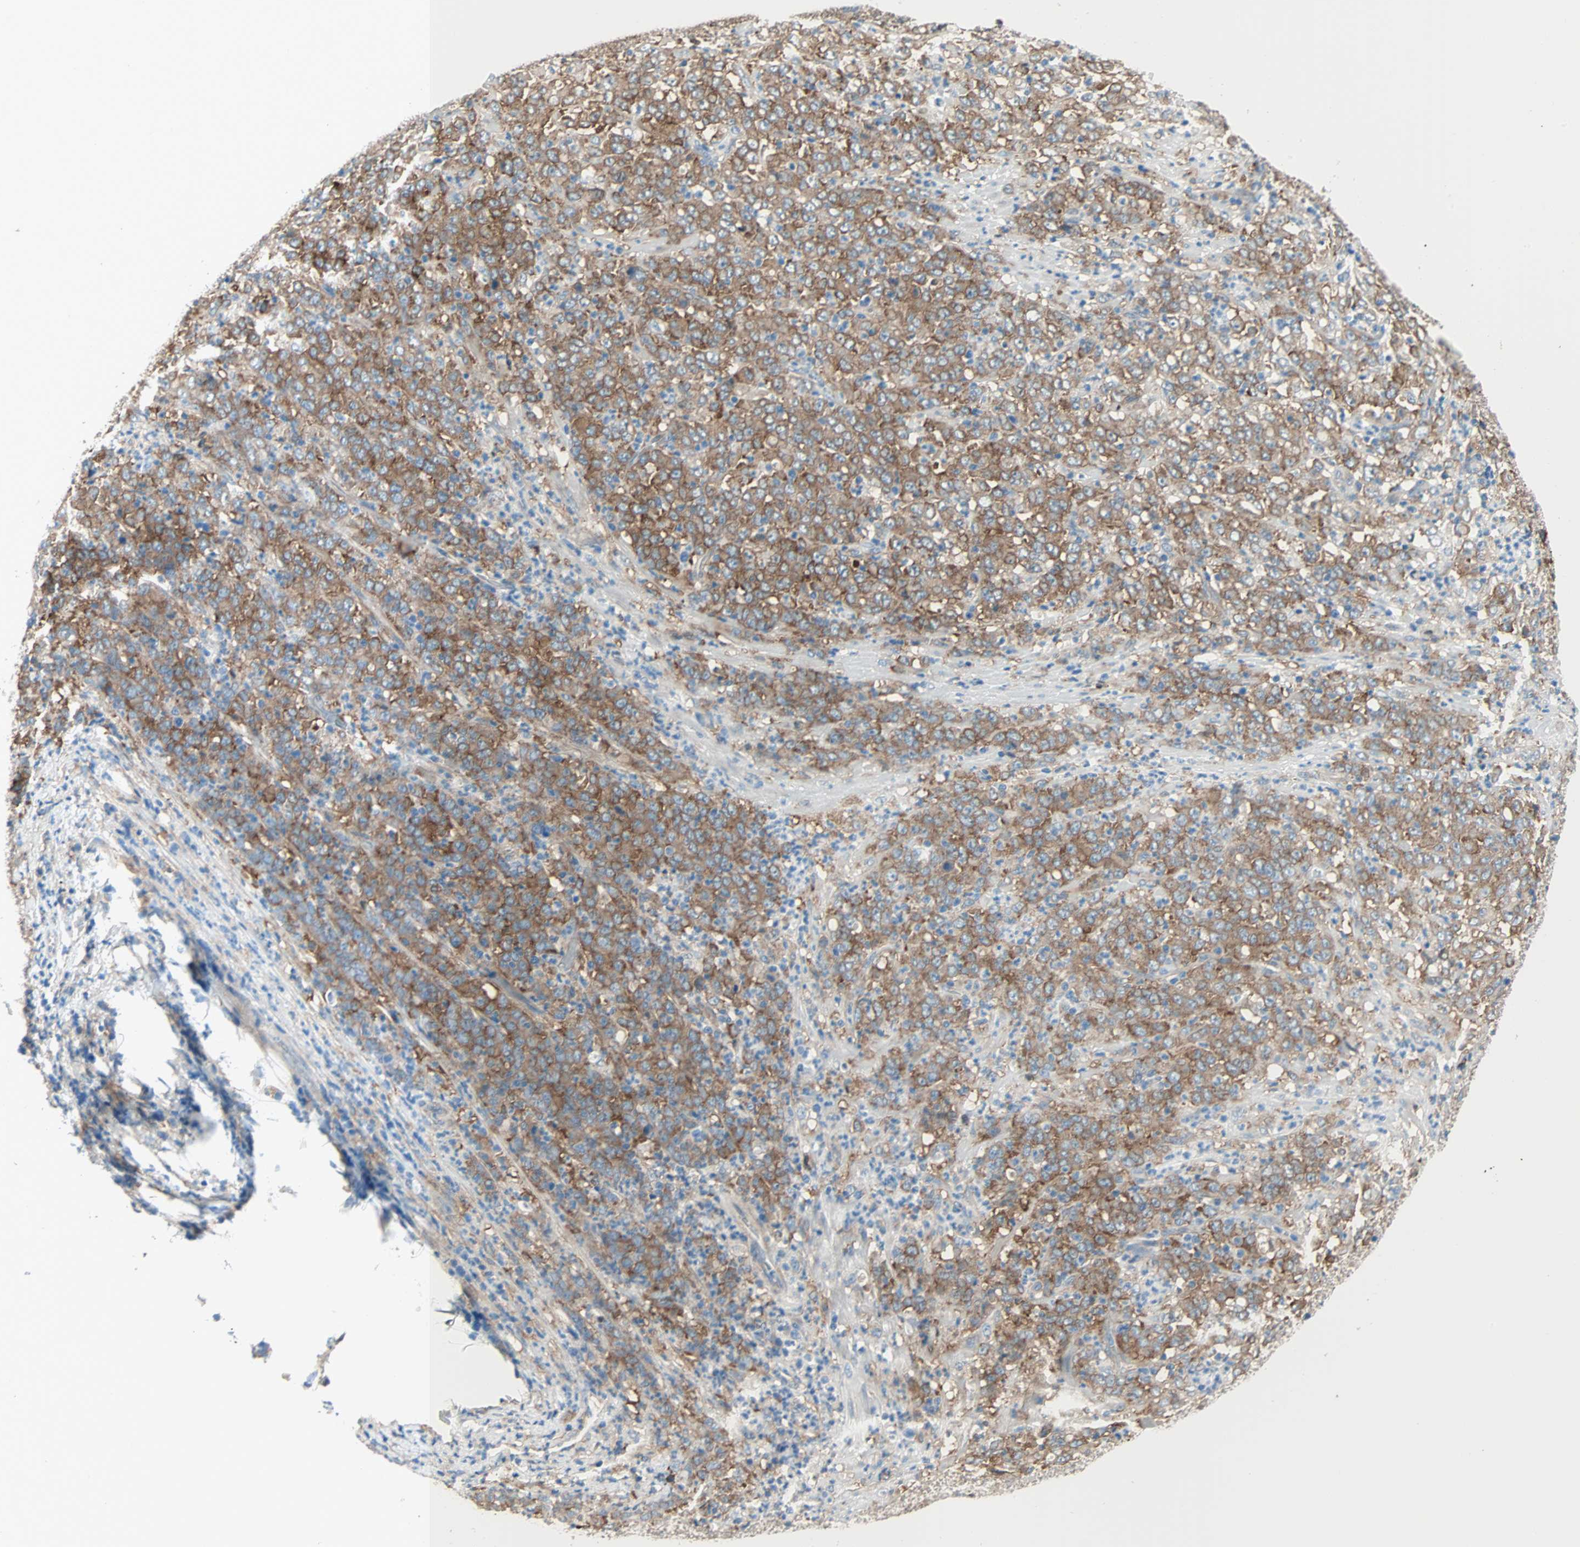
{"staining": {"intensity": "moderate", "quantity": ">75%", "location": "cytoplasmic/membranous"}, "tissue": "stomach cancer", "cell_type": "Tumor cells", "image_type": "cancer", "snomed": [{"axis": "morphology", "description": "Adenocarcinoma, NOS"}, {"axis": "topography", "description": "Stomach, lower"}], "caption": "Protein expression analysis of human stomach cancer reveals moderate cytoplasmic/membranous positivity in approximately >75% of tumor cells. The protein of interest is shown in brown color, while the nuclei are stained blue.", "gene": "EPB41L2", "patient": {"sex": "female", "age": 71}}